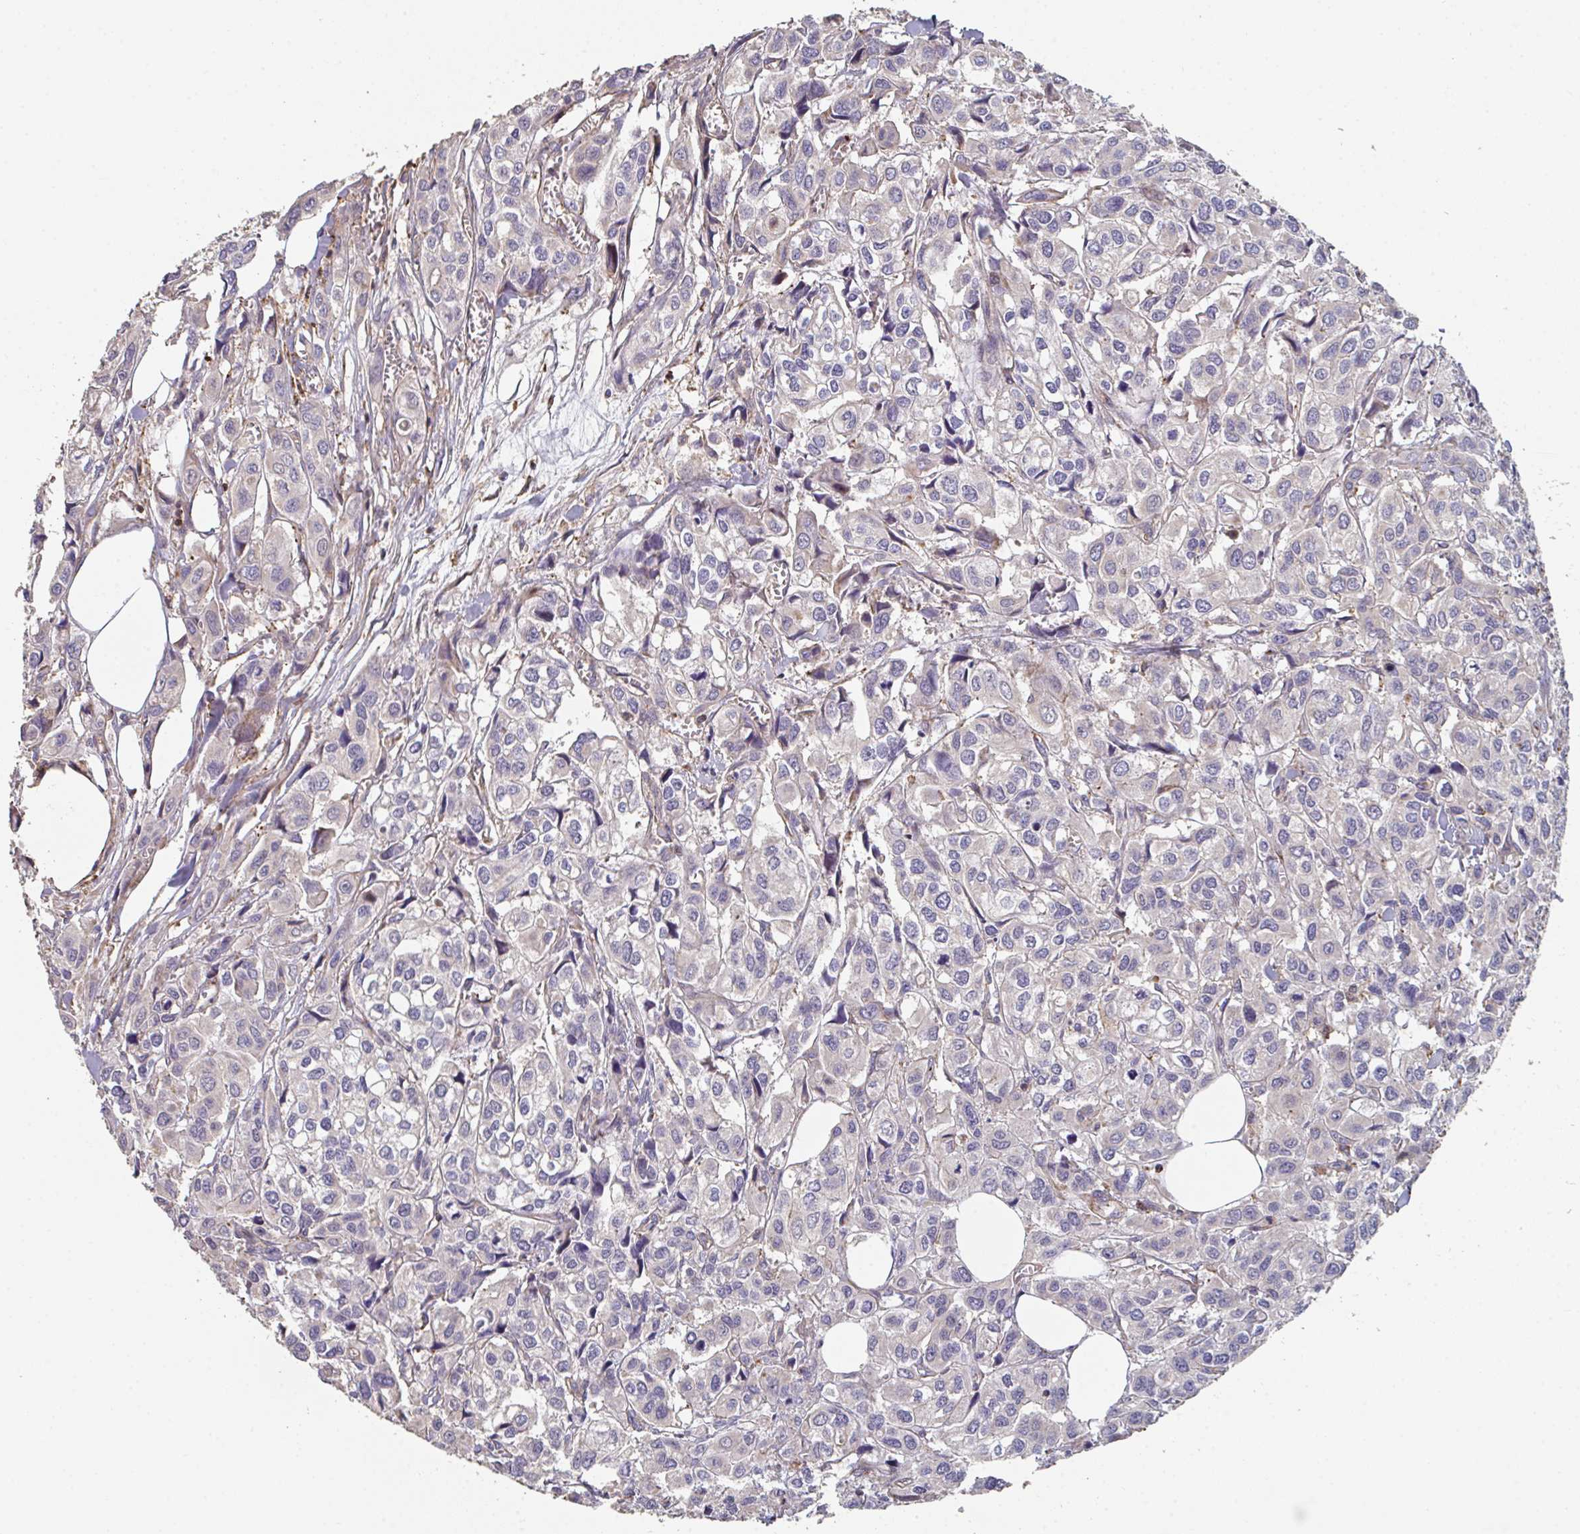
{"staining": {"intensity": "negative", "quantity": "none", "location": "none"}, "tissue": "urothelial cancer", "cell_type": "Tumor cells", "image_type": "cancer", "snomed": [{"axis": "morphology", "description": "Urothelial carcinoma, High grade"}, {"axis": "topography", "description": "Urinary bladder"}], "caption": "This is a histopathology image of immunohistochemistry staining of high-grade urothelial carcinoma, which shows no expression in tumor cells.", "gene": "FZD2", "patient": {"sex": "male", "age": 67}}